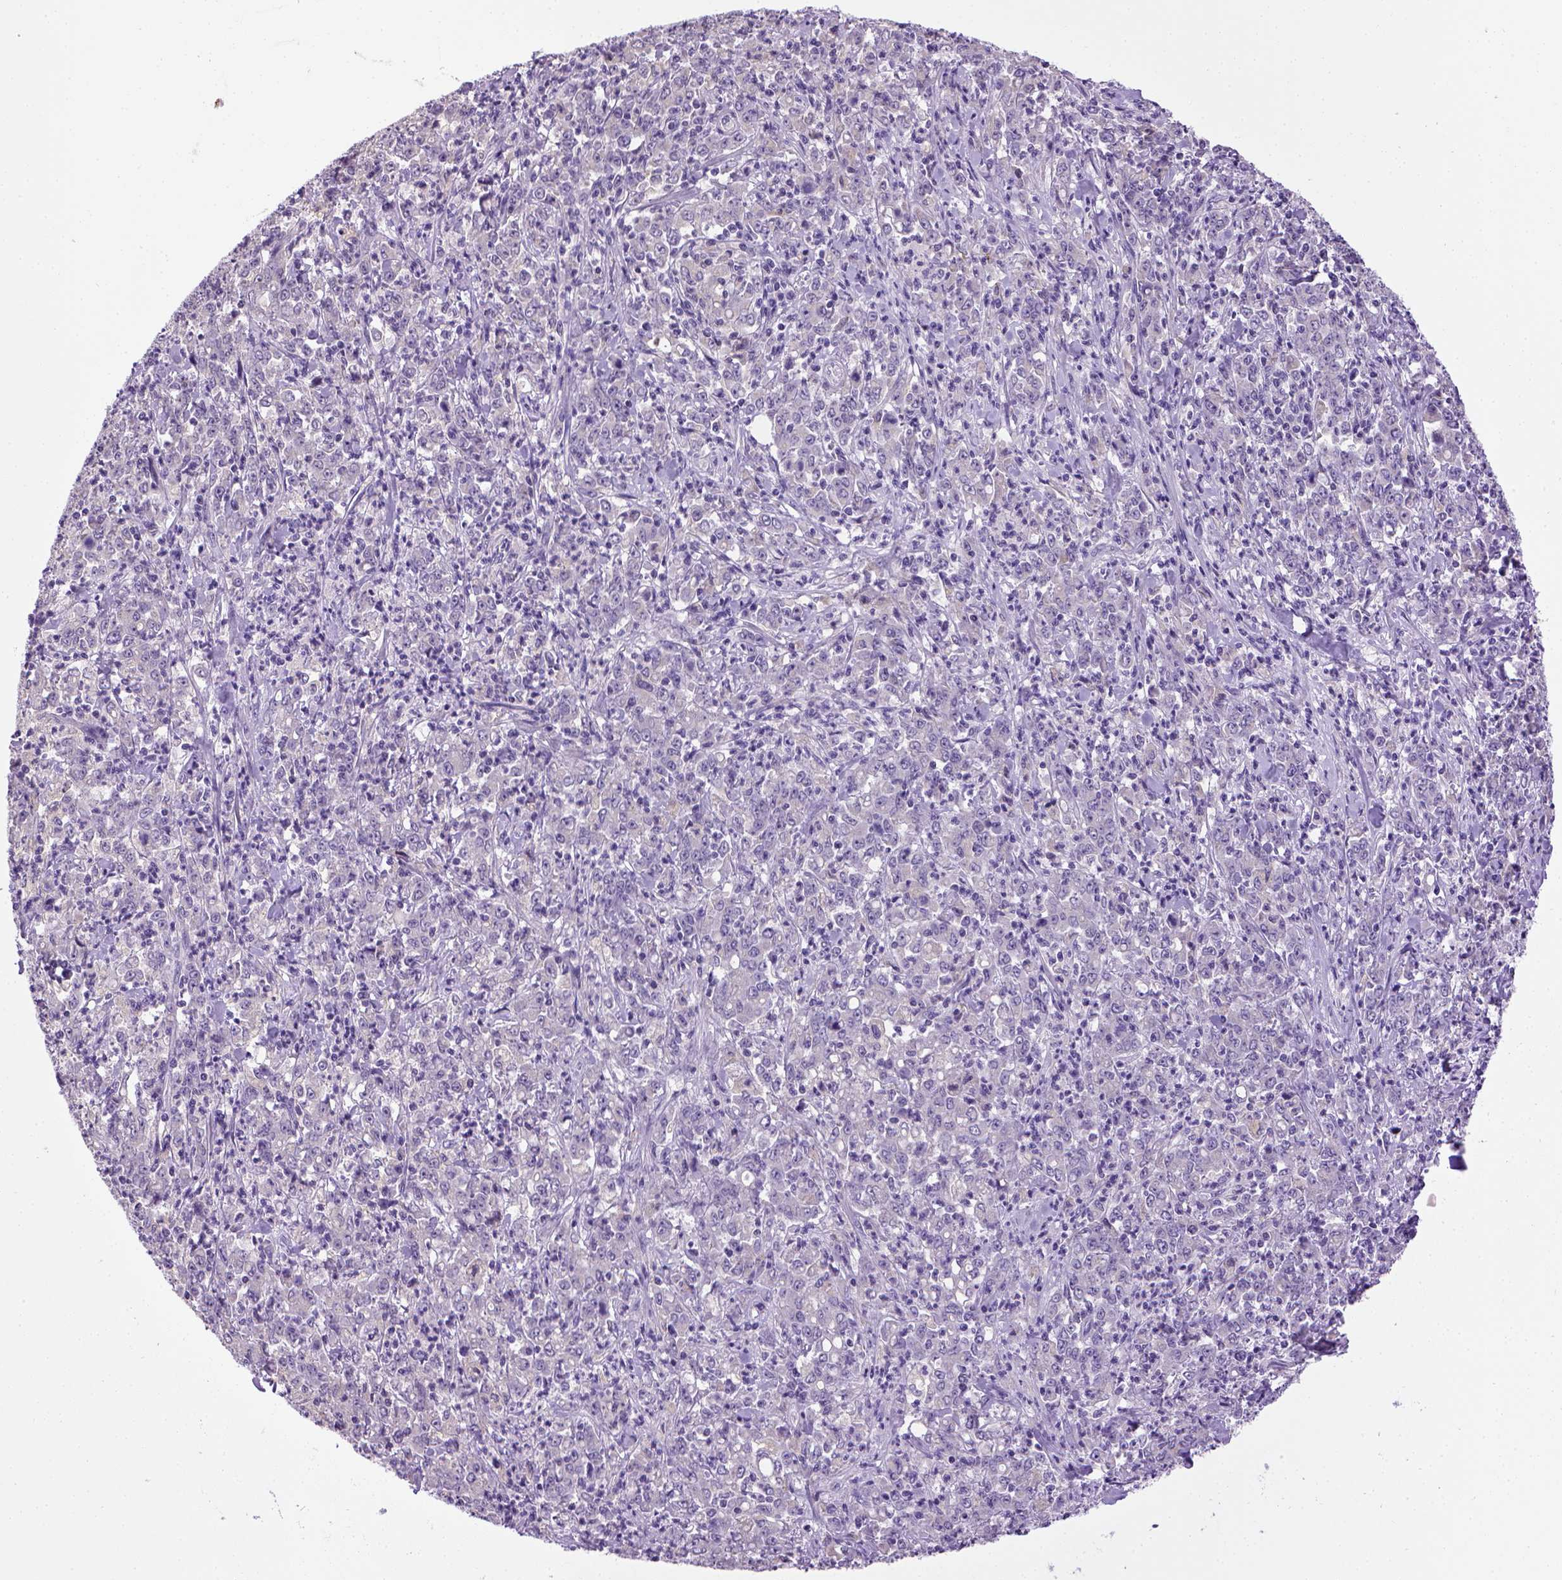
{"staining": {"intensity": "negative", "quantity": "none", "location": "none"}, "tissue": "stomach cancer", "cell_type": "Tumor cells", "image_type": "cancer", "snomed": [{"axis": "morphology", "description": "Adenocarcinoma, NOS"}, {"axis": "topography", "description": "Stomach, lower"}], "caption": "This is an IHC image of stomach cancer (adenocarcinoma). There is no staining in tumor cells.", "gene": "CDH1", "patient": {"sex": "female", "age": 71}}